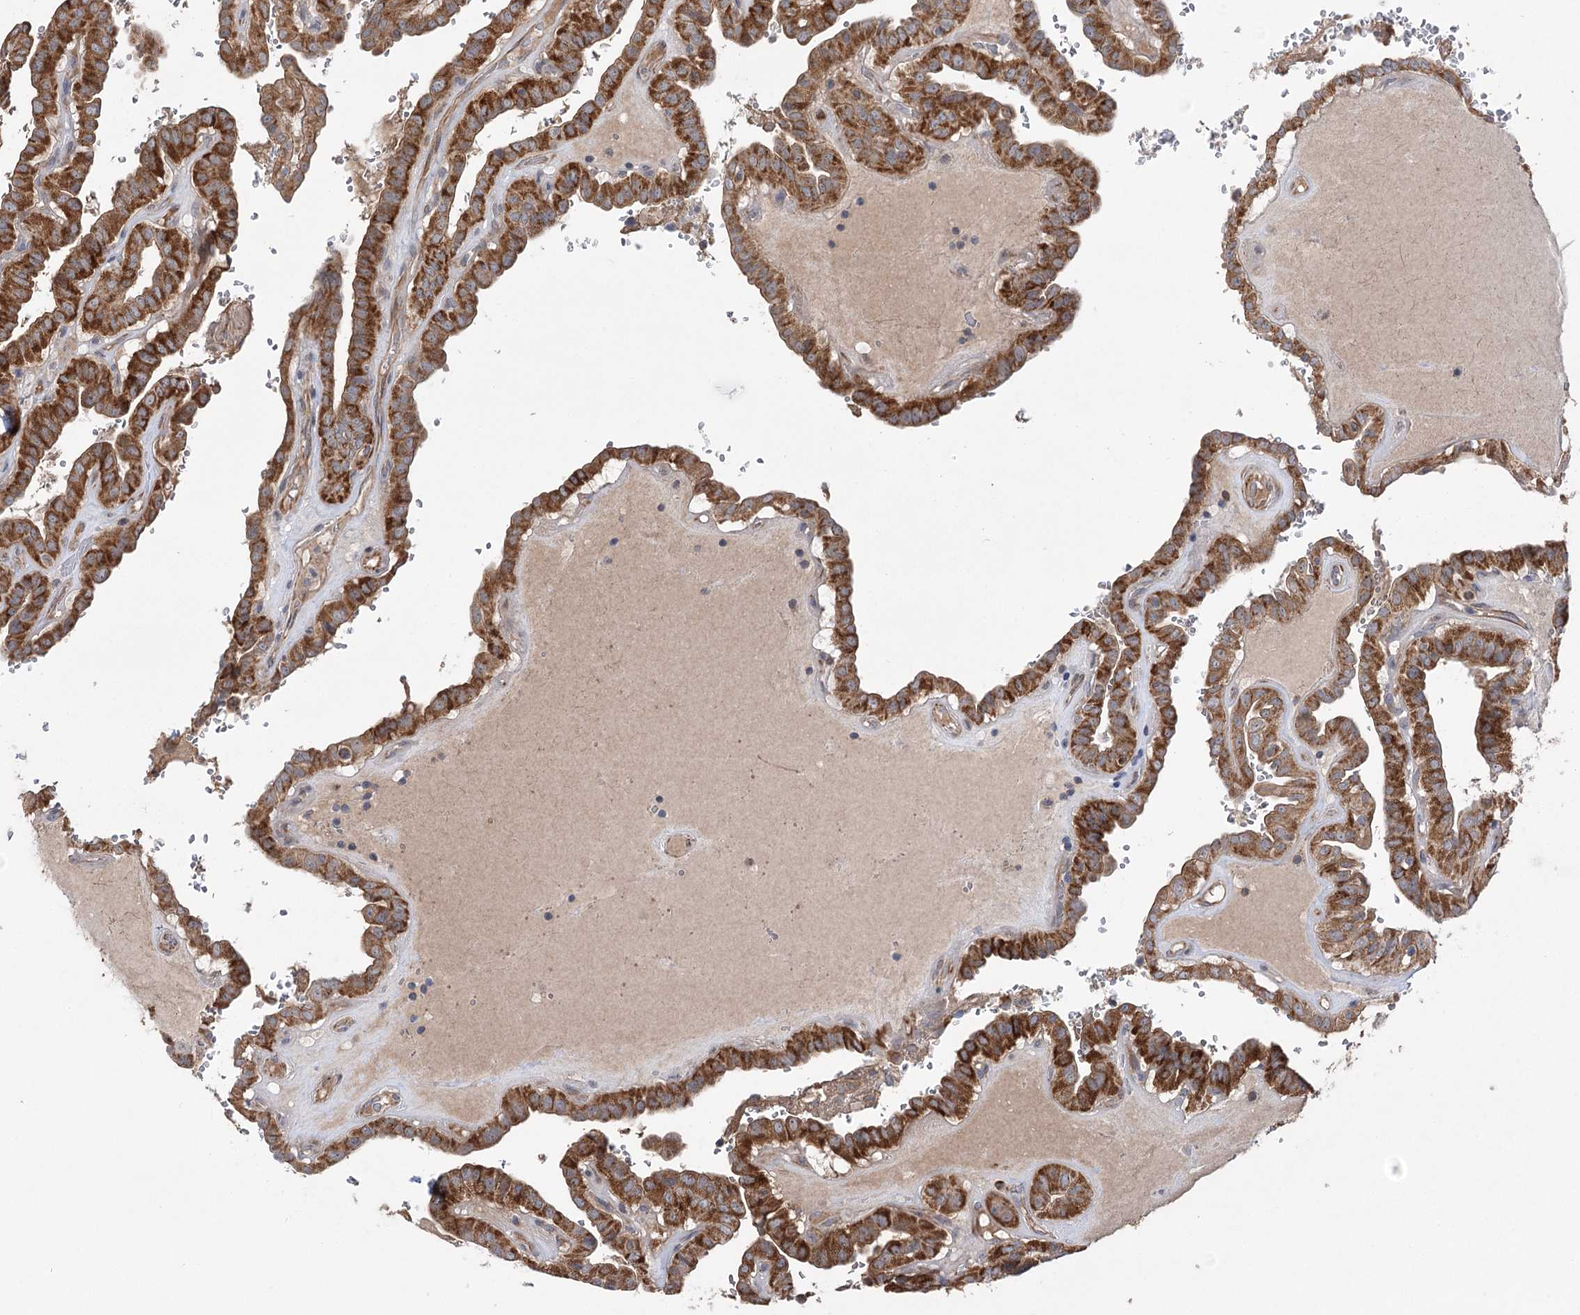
{"staining": {"intensity": "strong", "quantity": ">75%", "location": "cytoplasmic/membranous"}, "tissue": "thyroid cancer", "cell_type": "Tumor cells", "image_type": "cancer", "snomed": [{"axis": "morphology", "description": "Papillary adenocarcinoma, NOS"}, {"axis": "topography", "description": "Thyroid gland"}], "caption": "Protein expression analysis of thyroid cancer demonstrates strong cytoplasmic/membranous positivity in approximately >75% of tumor cells. Immunohistochemistry (ihc) stains the protein in brown and the nuclei are stained blue.", "gene": "ECHDC3", "patient": {"sex": "male", "age": 77}}